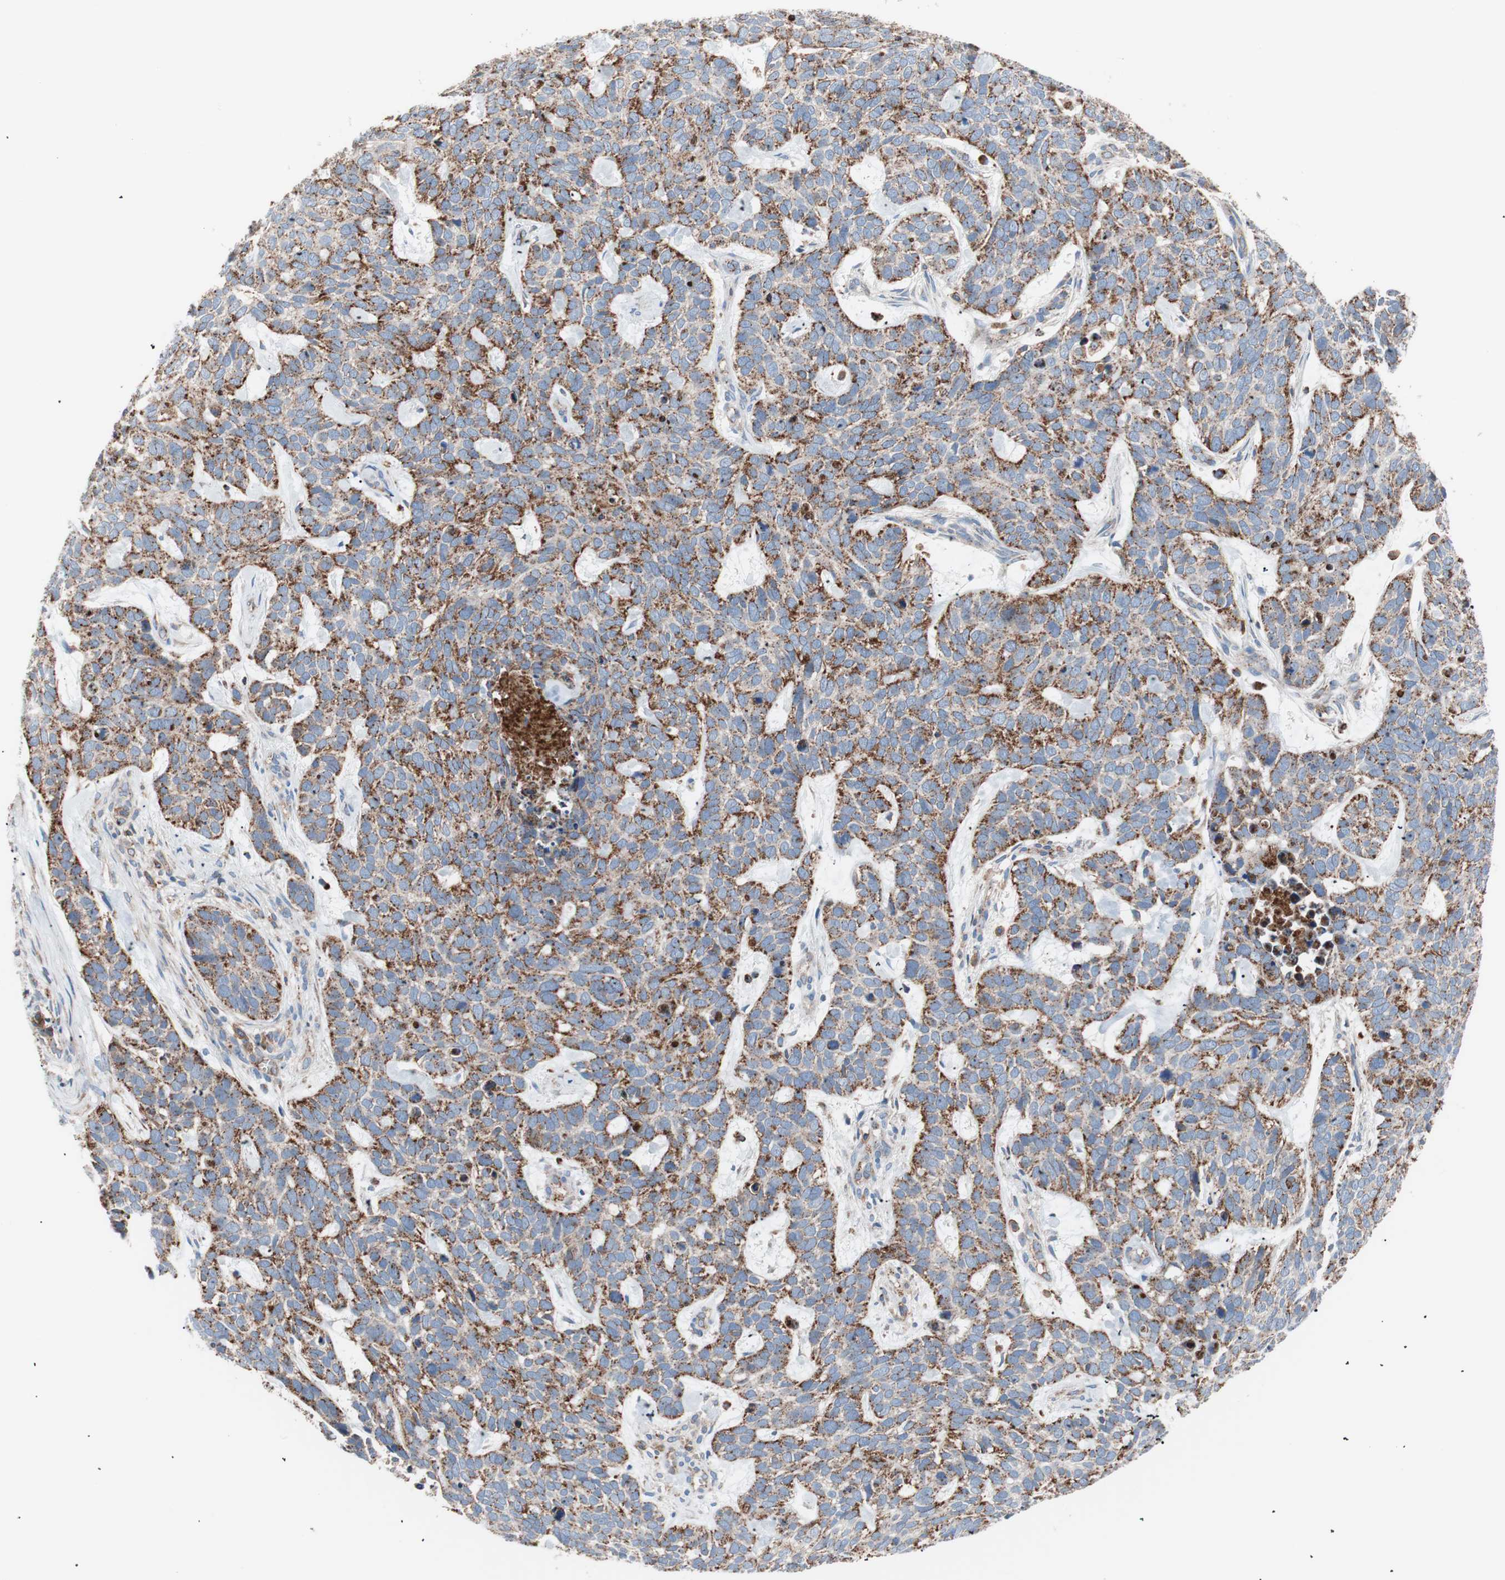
{"staining": {"intensity": "moderate", "quantity": ">75%", "location": "cytoplasmic/membranous"}, "tissue": "skin cancer", "cell_type": "Tumor cells", "image_type": "cancer", "snomed": [{"axis": "morphology", "description": "Basal cell carcinoma"}, {"axis": "topography", "description": "Skin"}], "caption": "Immunohistochemistry (IHC) image of human skin basal cell carcinoma stained for a protein (brown), which displays medium levels of moderate cytoplasmic/membranous positivity in approximately >75% of tumor cells.", "gene": "FLOT2", "patient": {"sex": "male", "age": 87}}